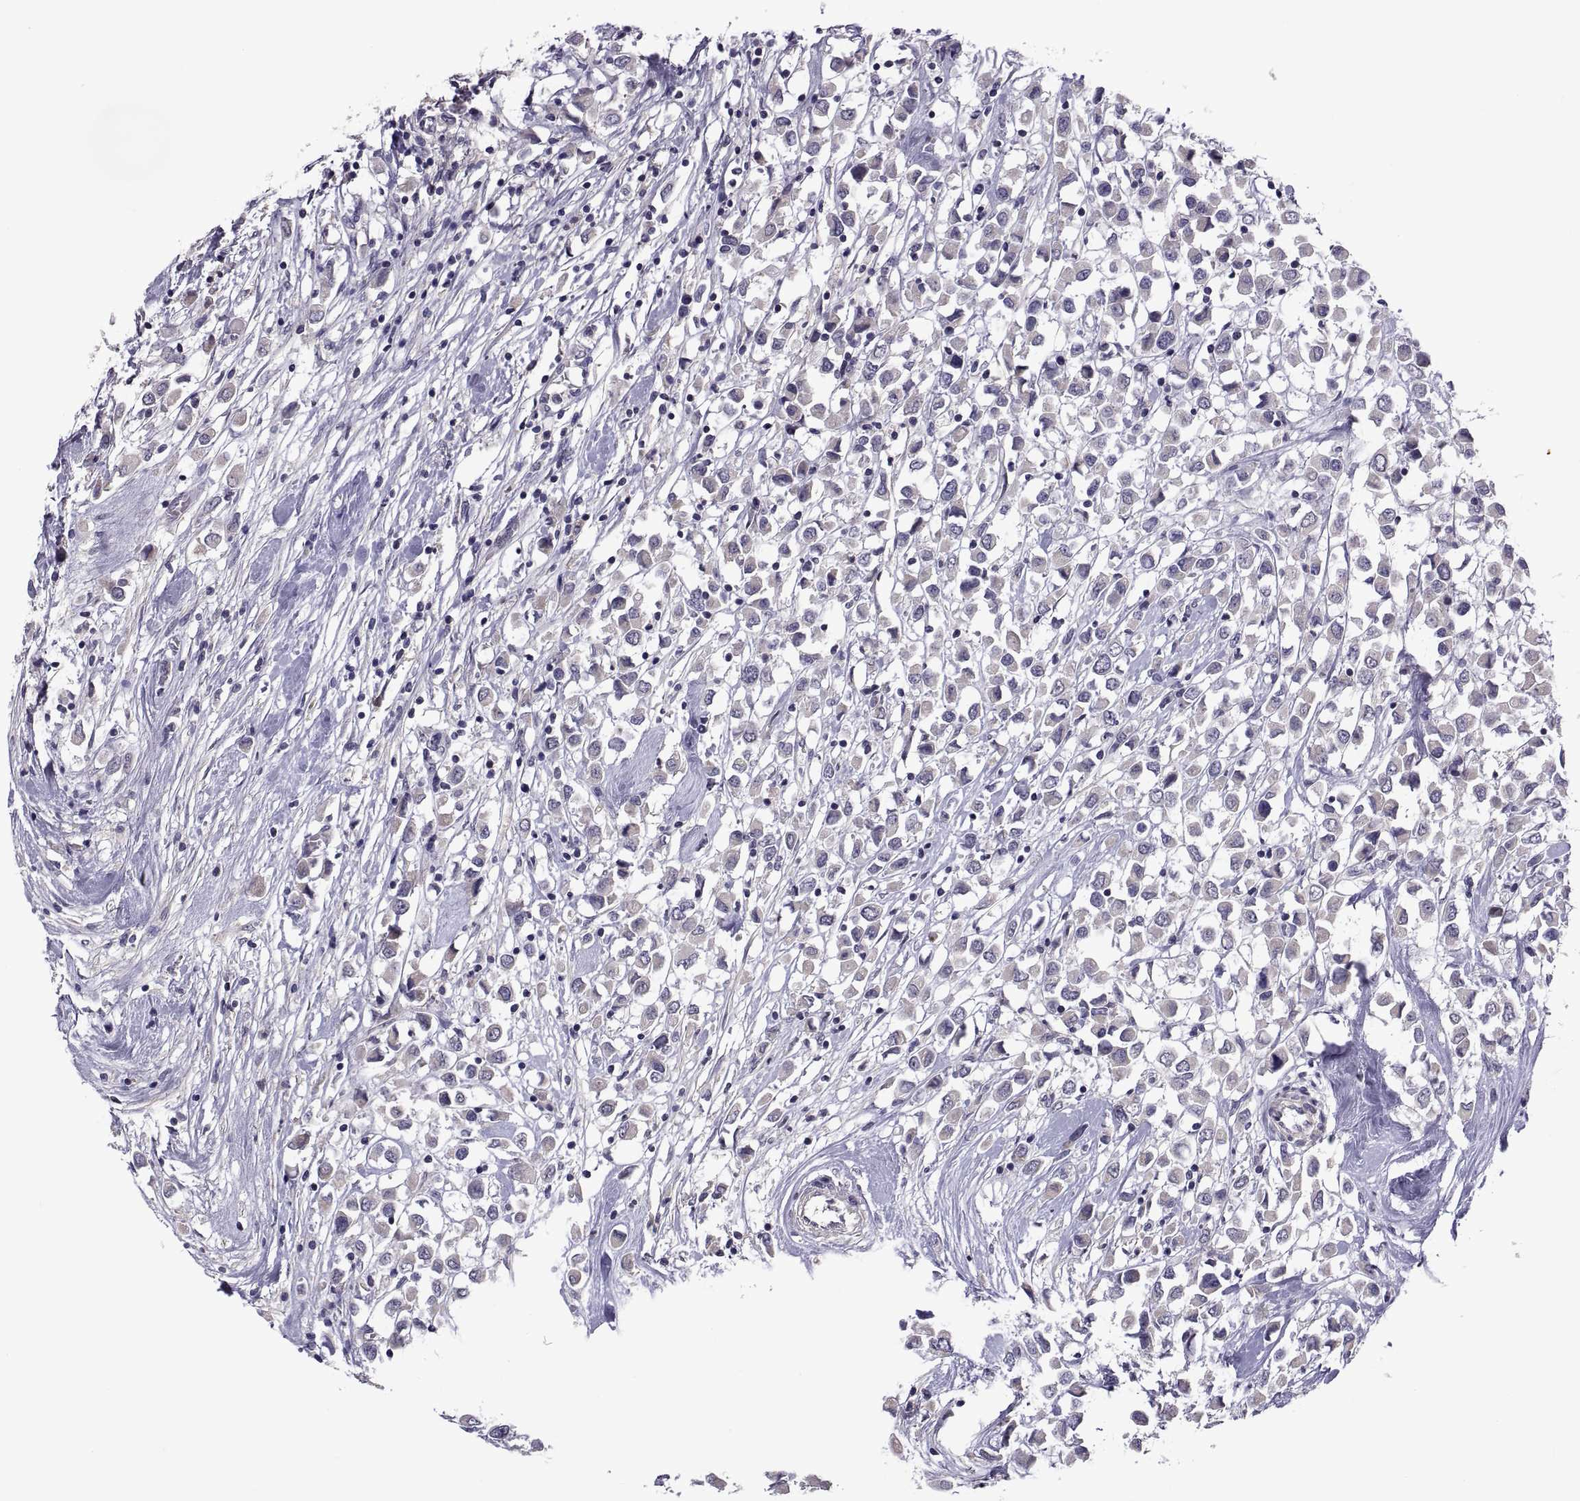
{"staining": {"intensity": "weak", "quantity": "25%-75%", "location": "cytoplasmic/membranous"}, "tissue": "breast cancer", "cell_type": "Tumor cells", "image_type": "cancer", "snomed": [{"axis": "morphology", "description": "Duct carcinoma"}, {"axis": "topography", "description": "Breast"}], "caption": "Protein expression analysis of human breast cancer reveals weak cytoplasmic/membranous staining in about 25%-75% of tumor cells.", "gene": "NPTX2", "patient": {"sex": "female", "age": 61}}